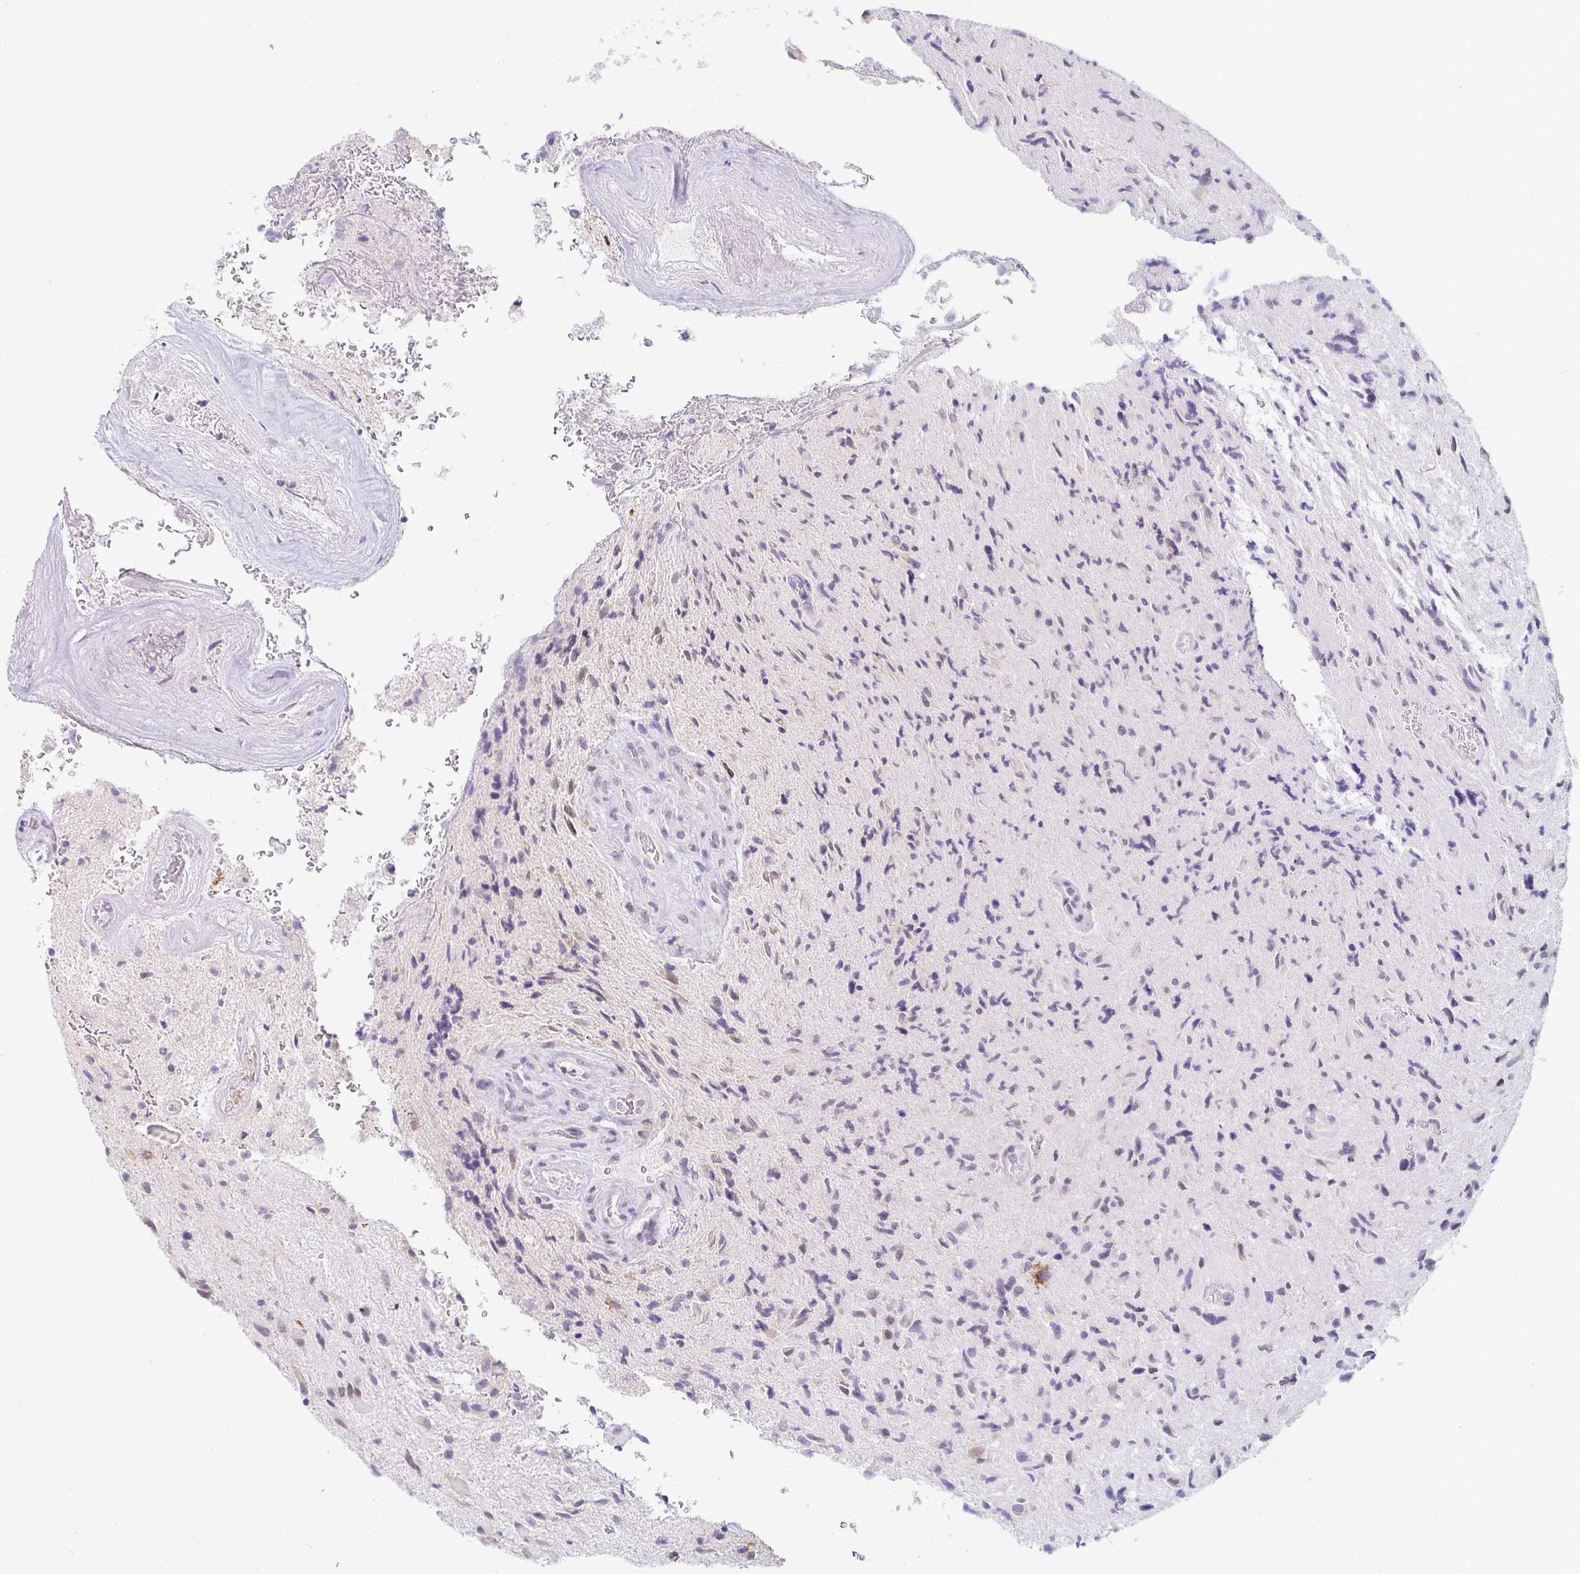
{"staining": {"intensity": "negative", "quantity": "none", "location": "none"}, "tissue": "glioma", "cell_type": "Tumor cells", "image_type": "cancer", "snomed": [{"axis": "morphology", "description": "Glioma, malignant, High grade"}, {"axis": "topography", "description": "Brain"}], "caption": "Human malignant glioma (high-grade) stained for a protein using IHC reveals no staining in tumor cells.", "gene": "DDN", "patient": {"sex": "male", "age": 54}}